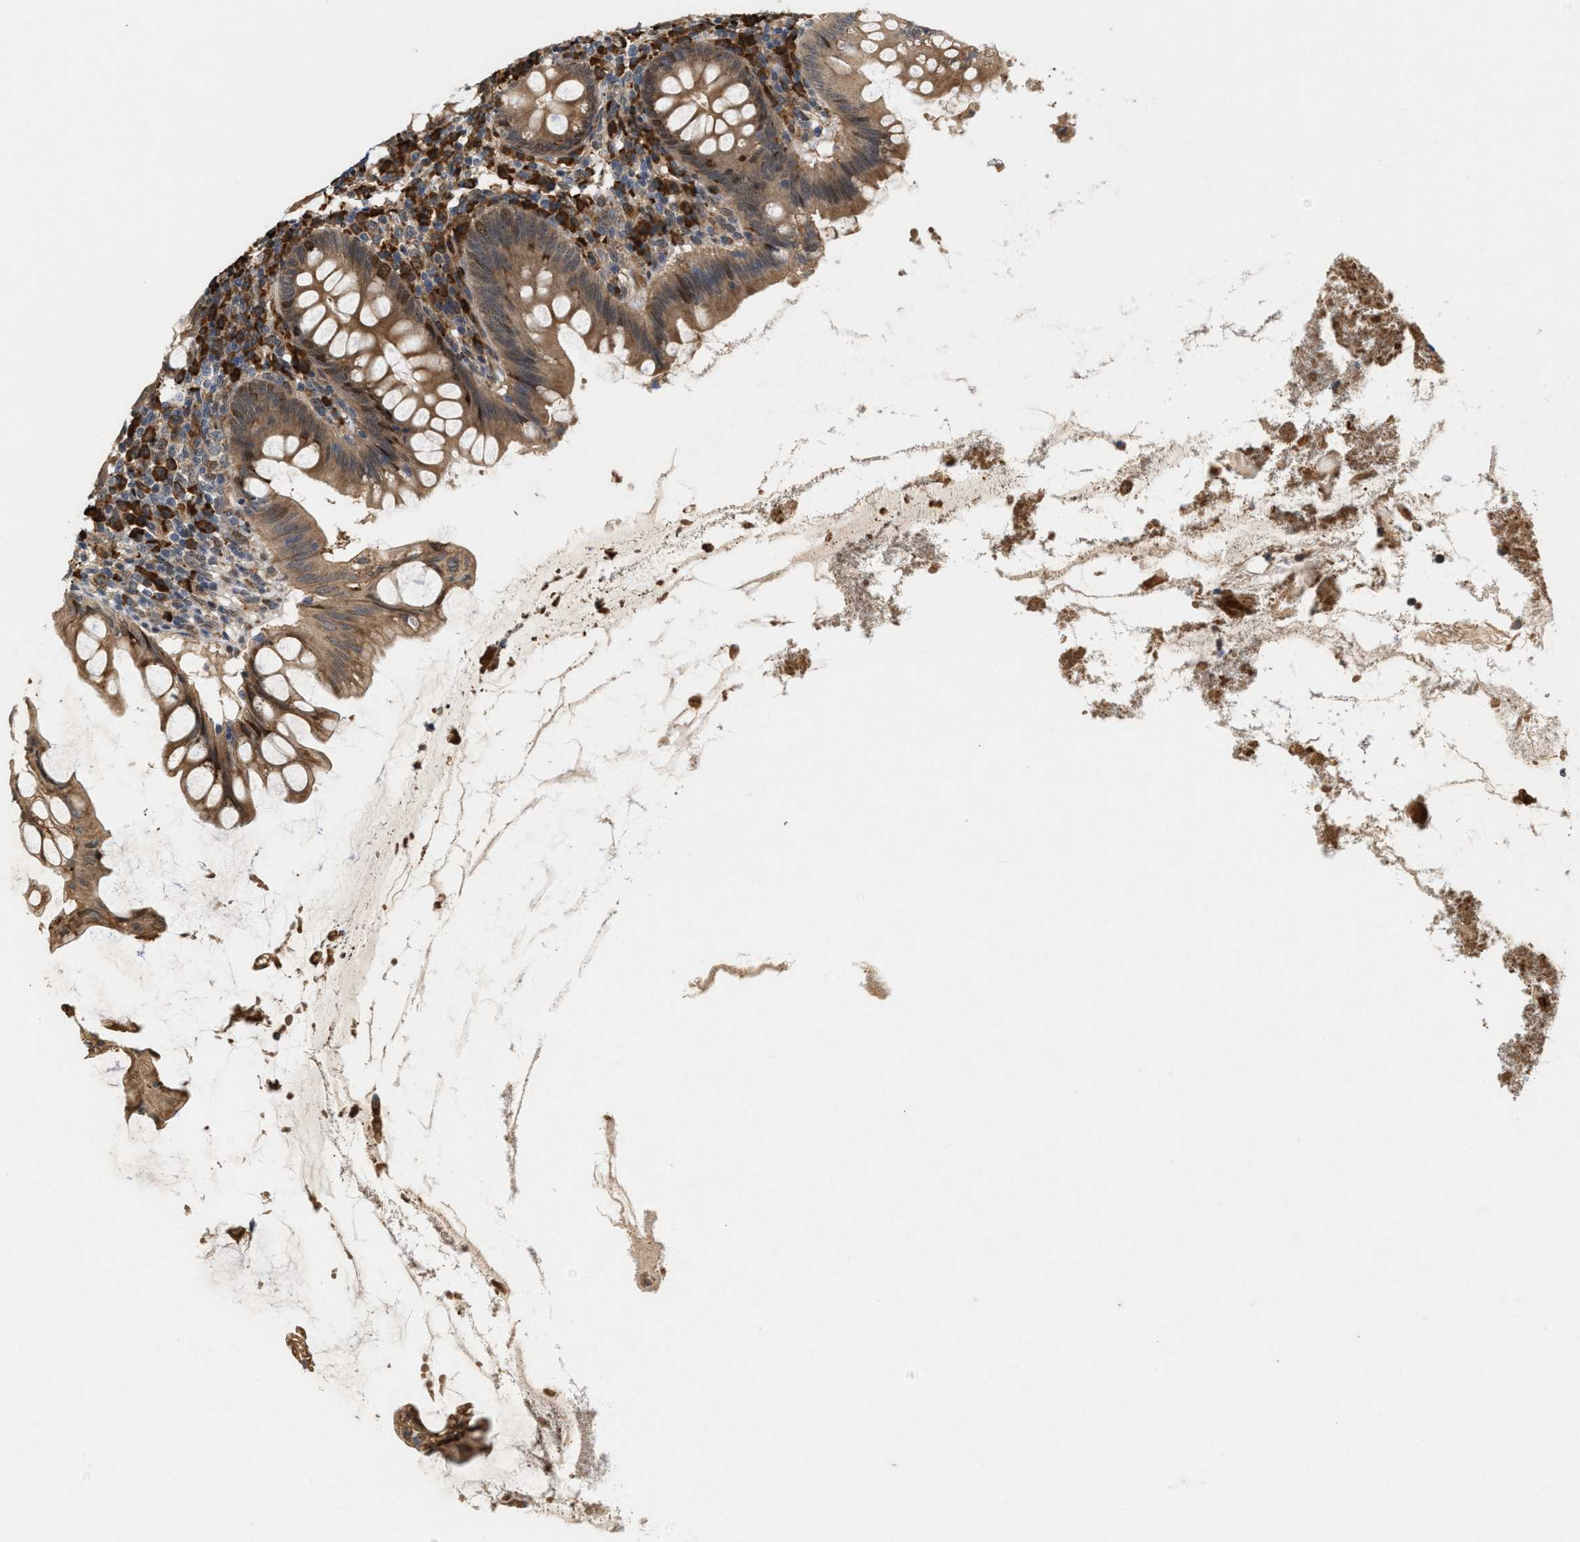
{"staining": {"intensity": "moderate", "quantity": ">75%", "location": "cytoplasmic/membranous"}, "tissue": "appendix", "cell_type": "Glandular cells", "image_type": "normal", "snomed": [{"axis": "morphology", "description": "Normal tissue, NOS"}, {"axis": "topography", "description": "Appendix"}], "caption": "A histopathology image of human appendix stained for a protein displays moderate cytoplasmic/membranous brown staining in glandular cells. (DAB IHC with brightfield microscopy, high magnification).", "gene": "MFSD6", "patient": {"sex": "male", "age": 56}}